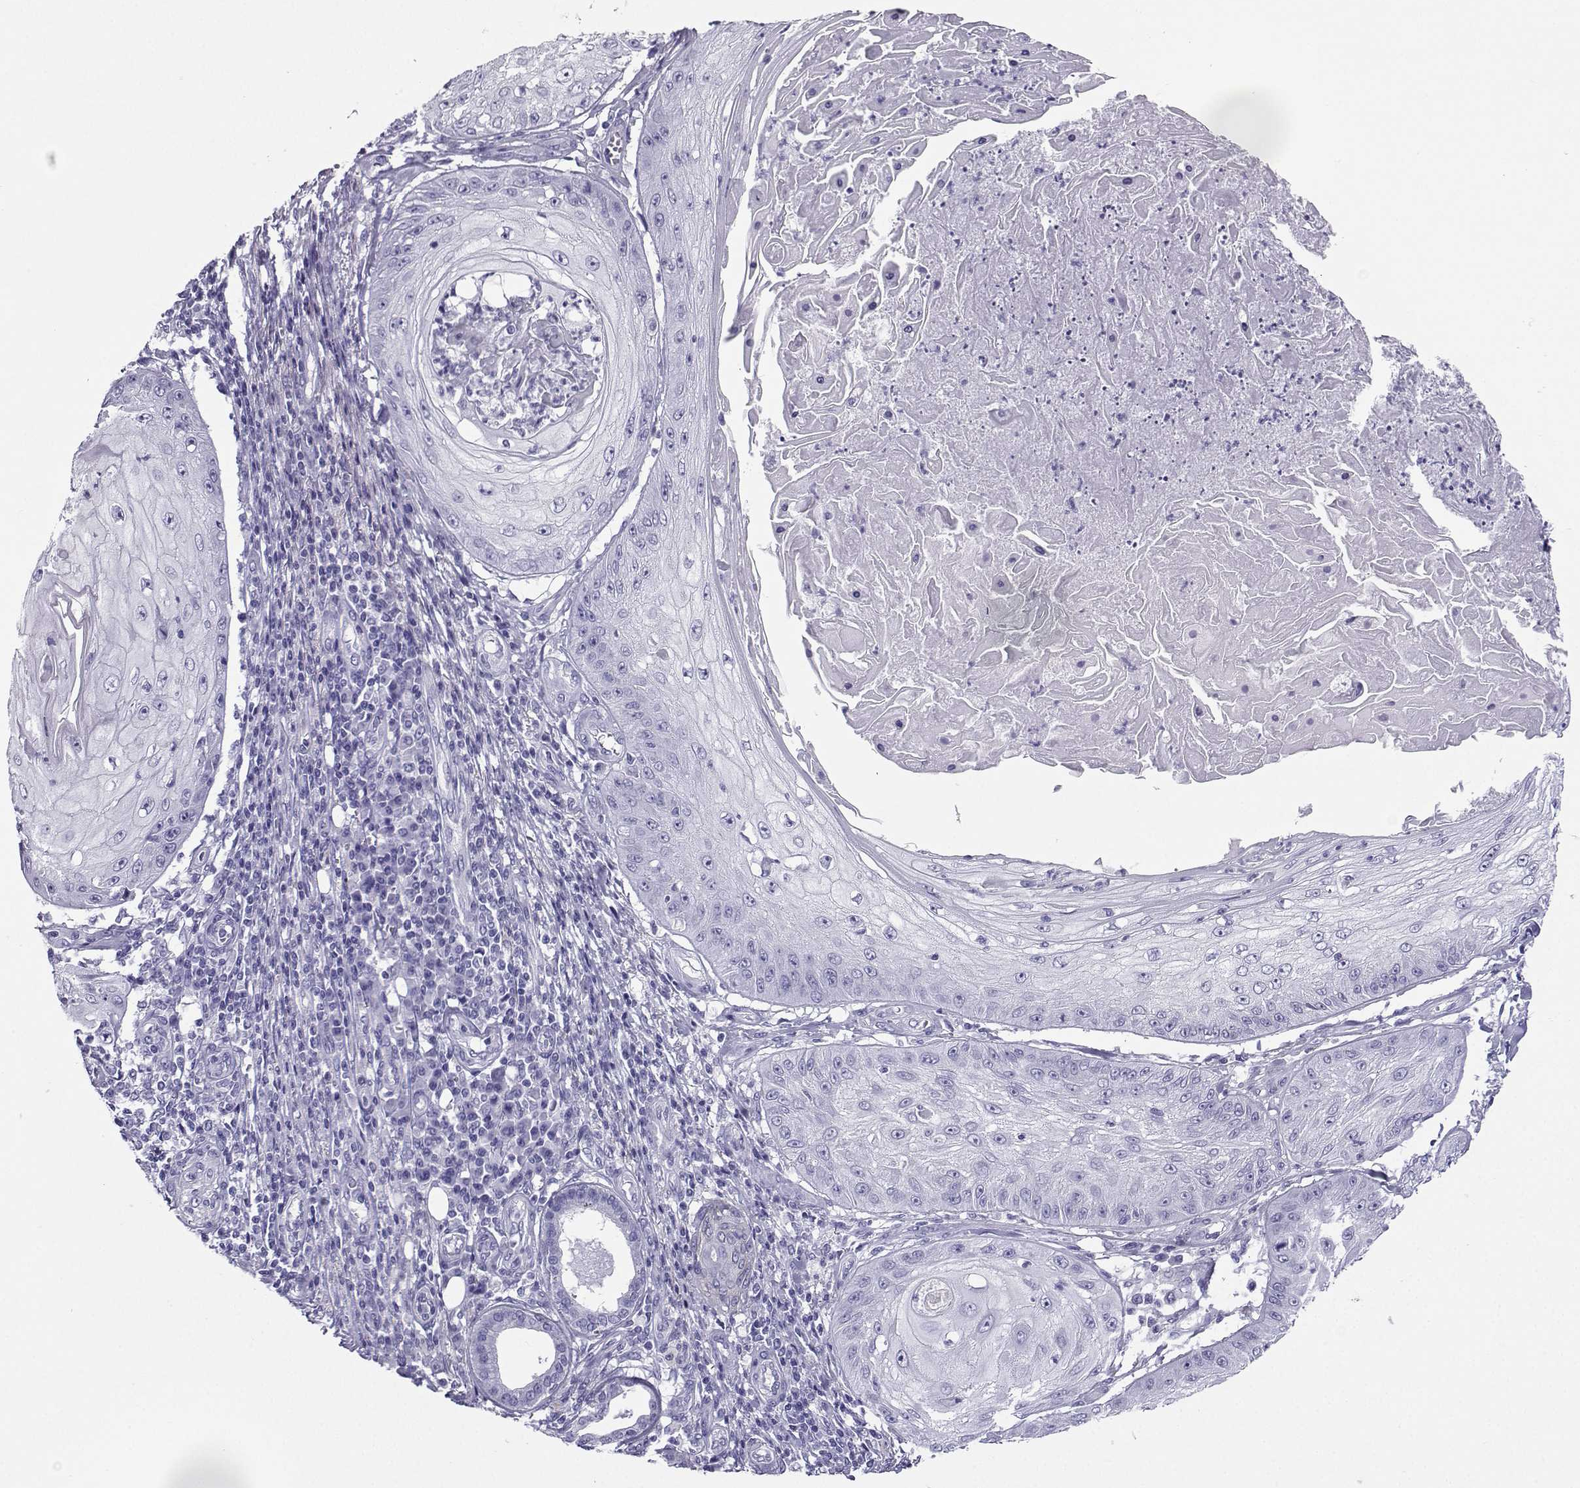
{"staining": {"intensity": "negative", "quantity": "none", "location": "none"}, "tissue": "skin cancer", "cell_type": "Tumor cells", "image_type": "cancer", "snomed": [{"axis": "morphology", "description": "Squamous cell carcinoma, NOS"}, {"axis": "topography", "description": "Skin"}], "caption": "Photomicrograph shows no protein expression in tumor cells of squamous cell carcinoma (skin) tissue. (DAB IHC visualized using brightfield microscopy, high magnification).", "gene": "CD109", "patient": {"sex": "male", "age": 70}}